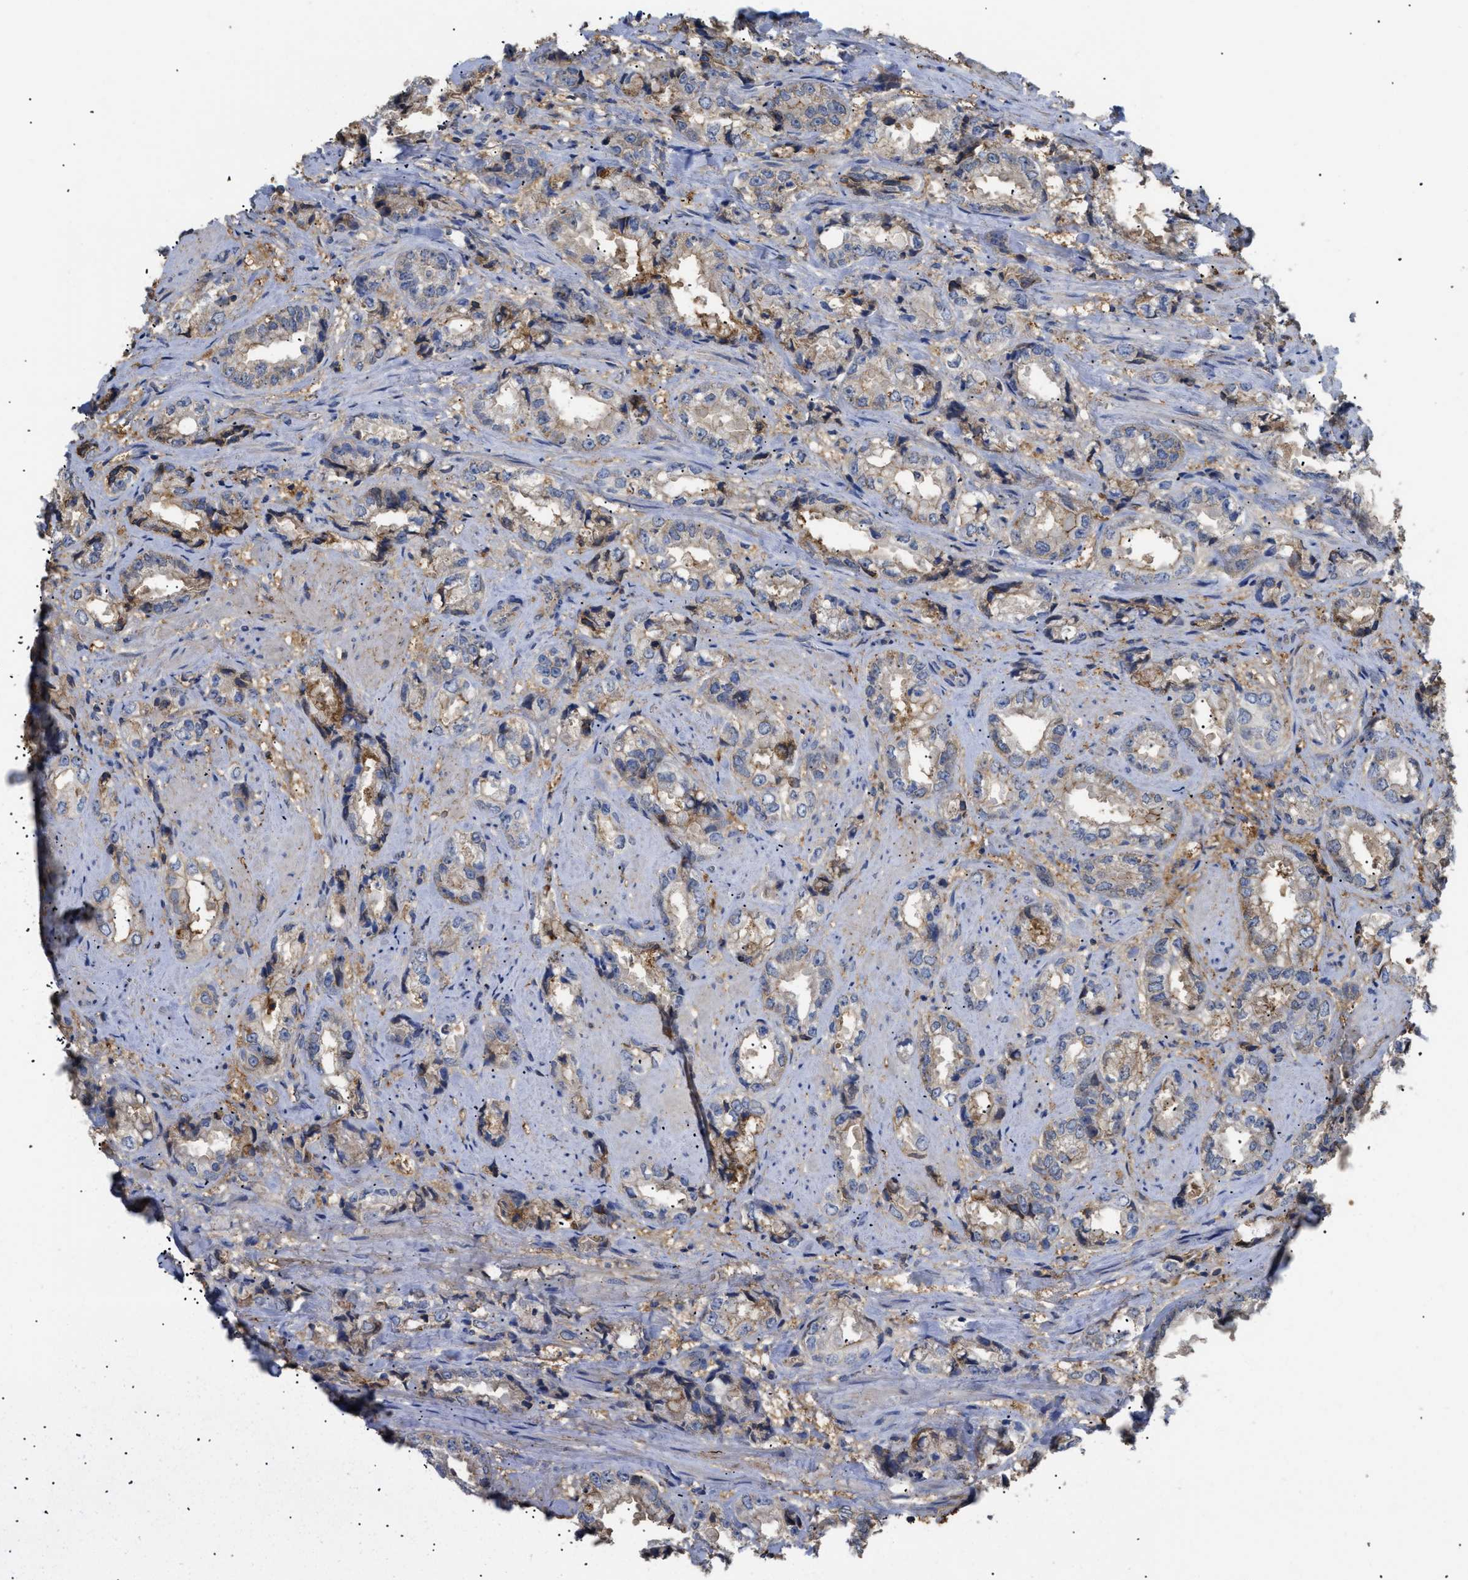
{"staining": {"intensity": "moderate", "quantity": "<25%", "location": "cytoplasmic/membranous"}, "tissue": "prostate cancer", "cell_type": "Tumor cells", "image_type": "cancer", "snomed": [{"axis": "morphology", "description": "Adenocarcinoma, High grade"}, {"axis": "topography", "description": "Prostate"}], "caption": "Prostate cancer (high-grade adenocarcinoma) stained with DAB (3,3'-diaminobenzidine) IHC displays low levels of moderate cytoplasmic/membranous staining in approximately <25% of tumor cells.", "gene": "ANXA4", "patient": {"sex": "male", "age": 61}}